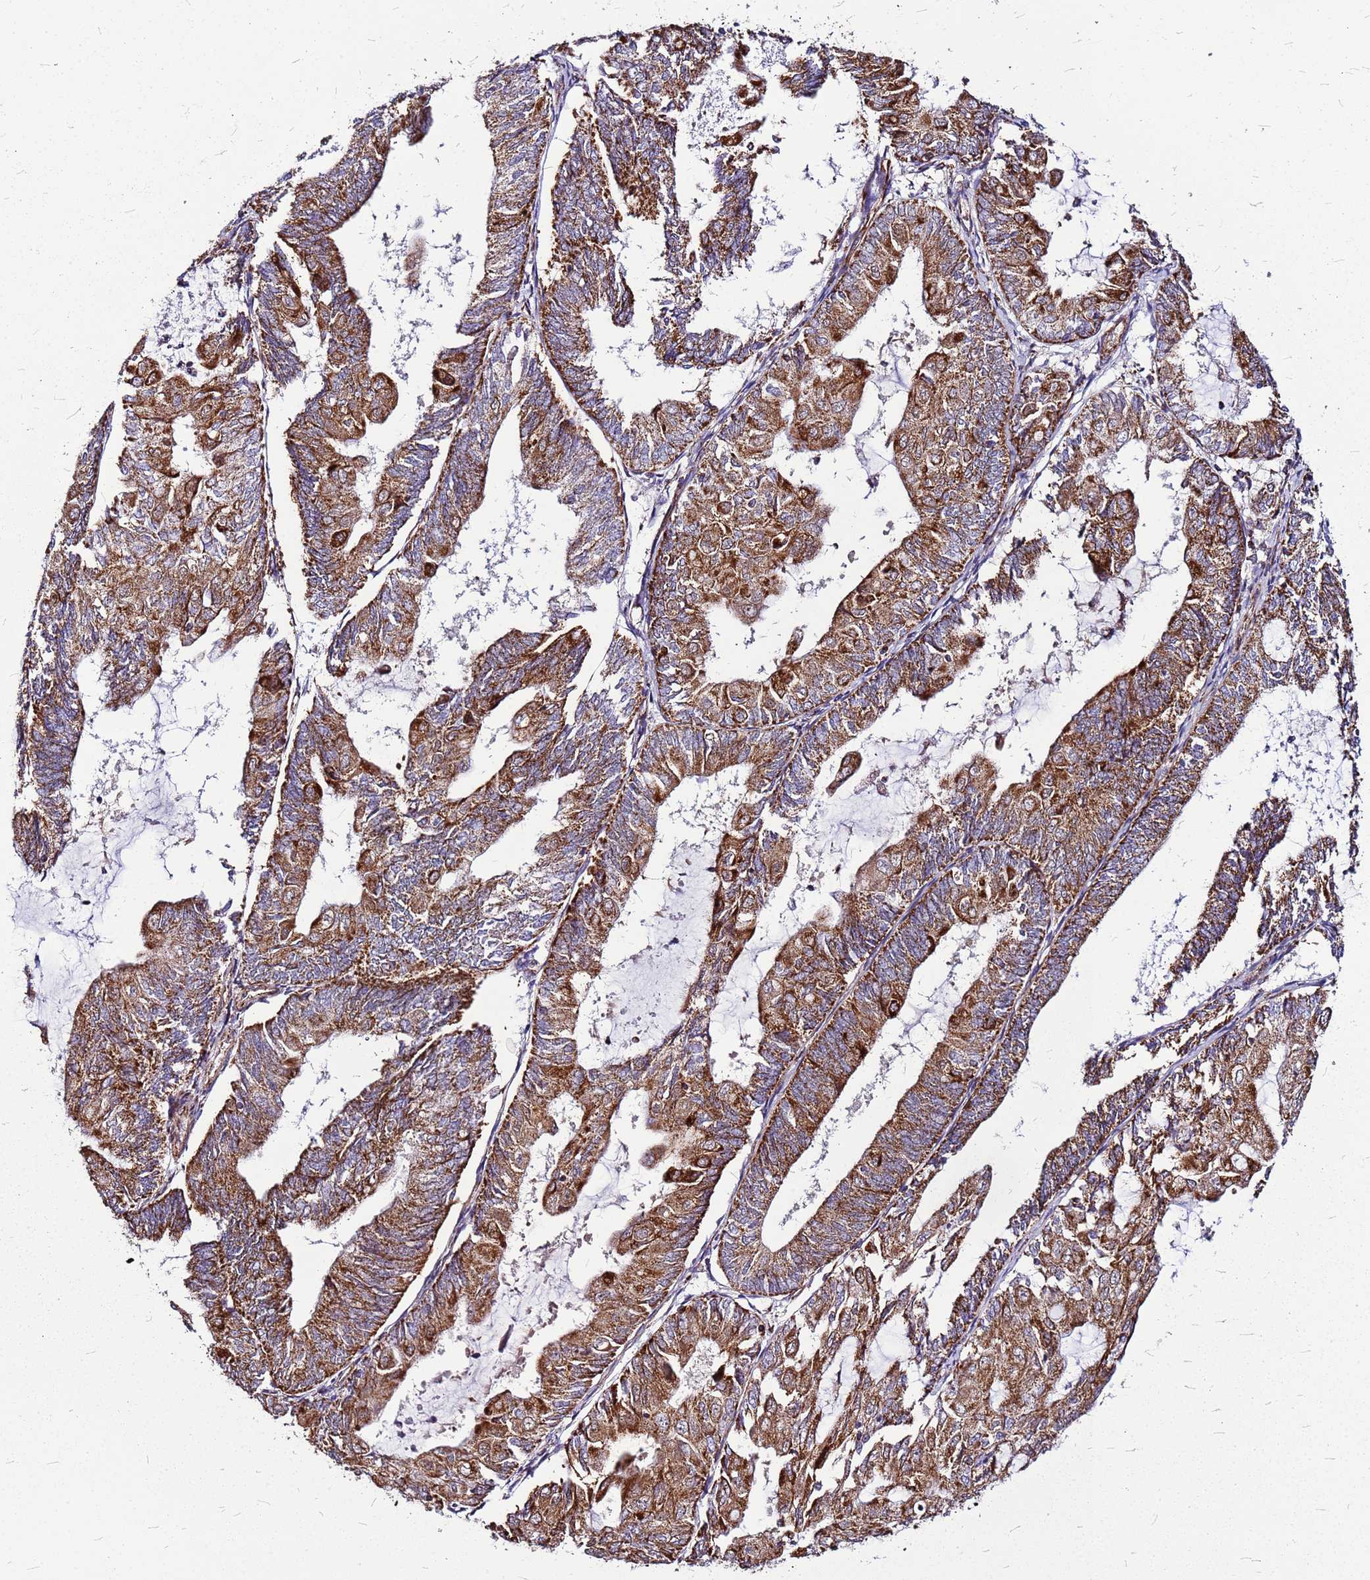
{"staining": {"intensity": "strong", "quantity": ">75%", "location": "cytoplasmic/membranous"}, "tissue": "endometrial cancer", "cell_type": "Tumor cells", "image_type": "cancer", "snomed": [{"axis": "morphology", "description": "Adenocarcinoma, NOS"}, {"axis": "topography", "description": "Endometrium"}], "caption": "Endometrial adenocarcinoma stained for a protein reveals strong cytoplasmic/membranous positivity in tumor cells. (DAB IHC with brightfield microscopy, high magnification).", "gene": "OR51T1", "patient": {"sex": "female", "age": 81}}